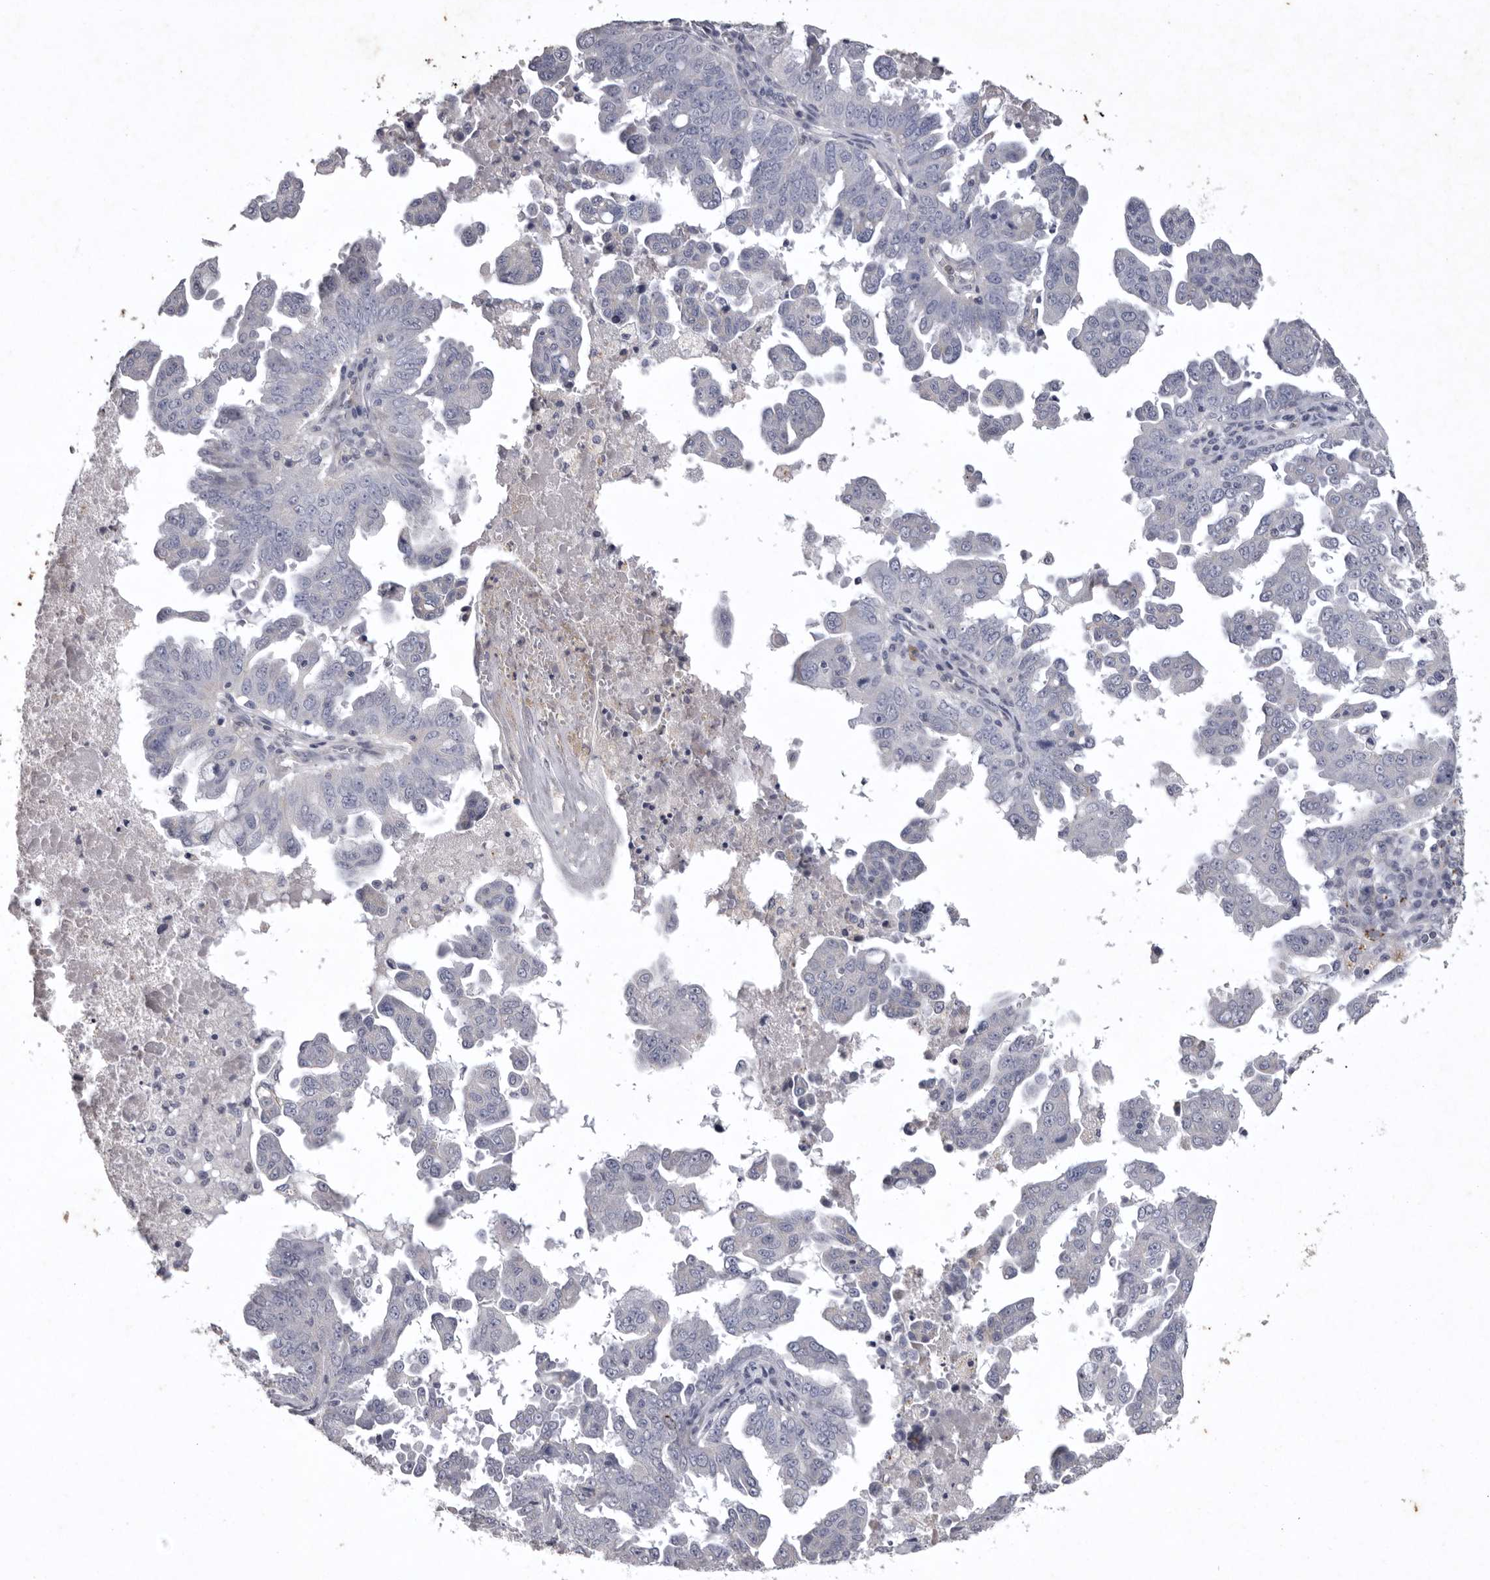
{"staining": {"intensity": "negative", "quantity": "none", "location": "none"}, "tissue": "ovarian cancer", "cell_type": "Tumor cells", "image_type": "cancer", "snomed": [{"axis": "morphology", "description": "Carcinoma, endometroid"}, {"axis": "topography", "description": "Ovary"}], "caption": "DAB immunohistochemical staining of ovarian endometroid carcinoma shows no significant staining in tumor cells. Brightfield microscopy of immunohistochemistry (IHC) stained with DAB (brown) and hematoxylin (blue), captured at high magnification.", "gene": "NKAIN4", "patient": {"sex": "female", "age": 62}}